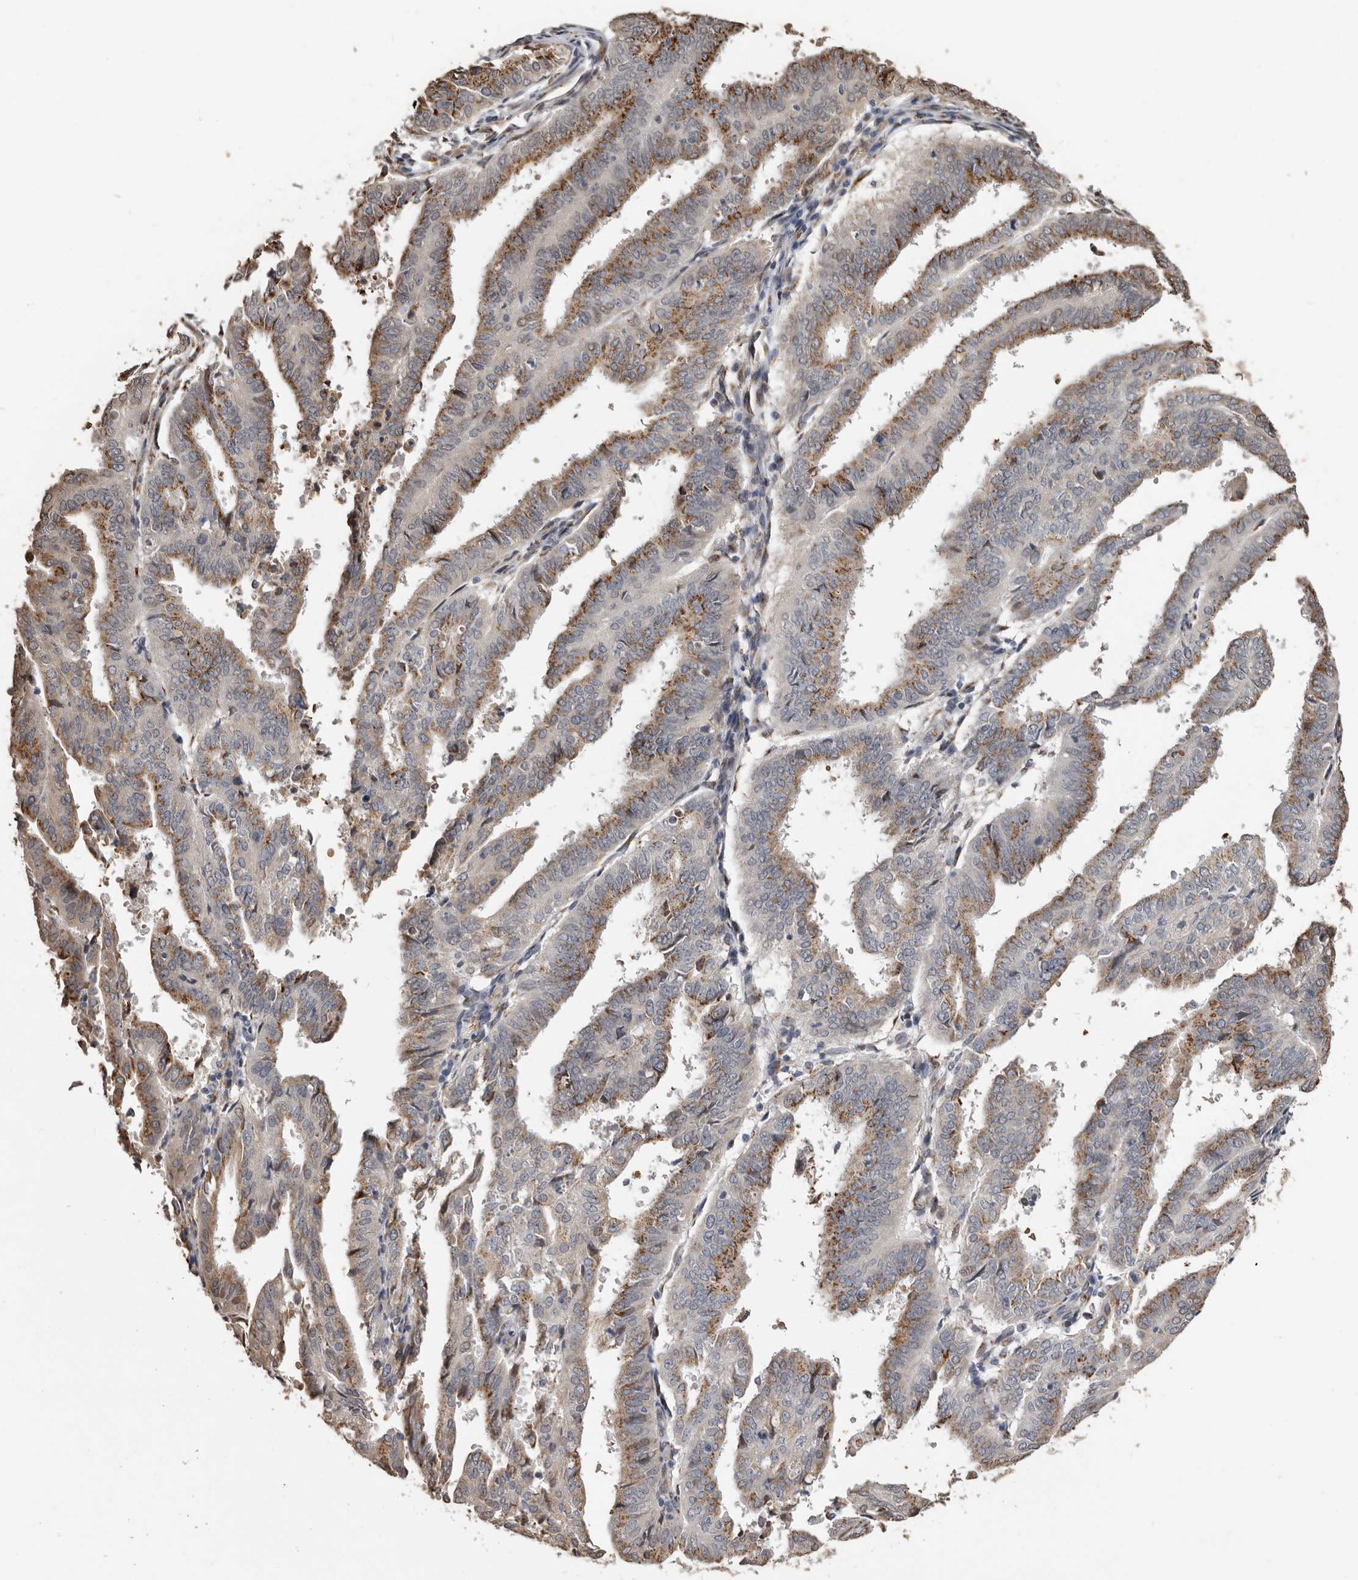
{"staining": {"intensity": "moderate", "quantity": ">75%", "location": "cytoplasmic/membranous"}, "tissue": "endometrial cancer", "cell_type": "Tumor cells", "image_type": "cancer", "snomed": [{"axis": "morphology", "description": "Adenocarcinoma, NOS"}, {"axis": "topography", "description": "Uterus"}], "caption": "This histopathology image demonstrates immunohistochemistry staining of human endometrial cancer, with medium moderate cytoplasmic/membranous positivity in about >75% of tumor cells.", "gene": "ENTREP1", "patient": {"sex": "female", "age": 77}}